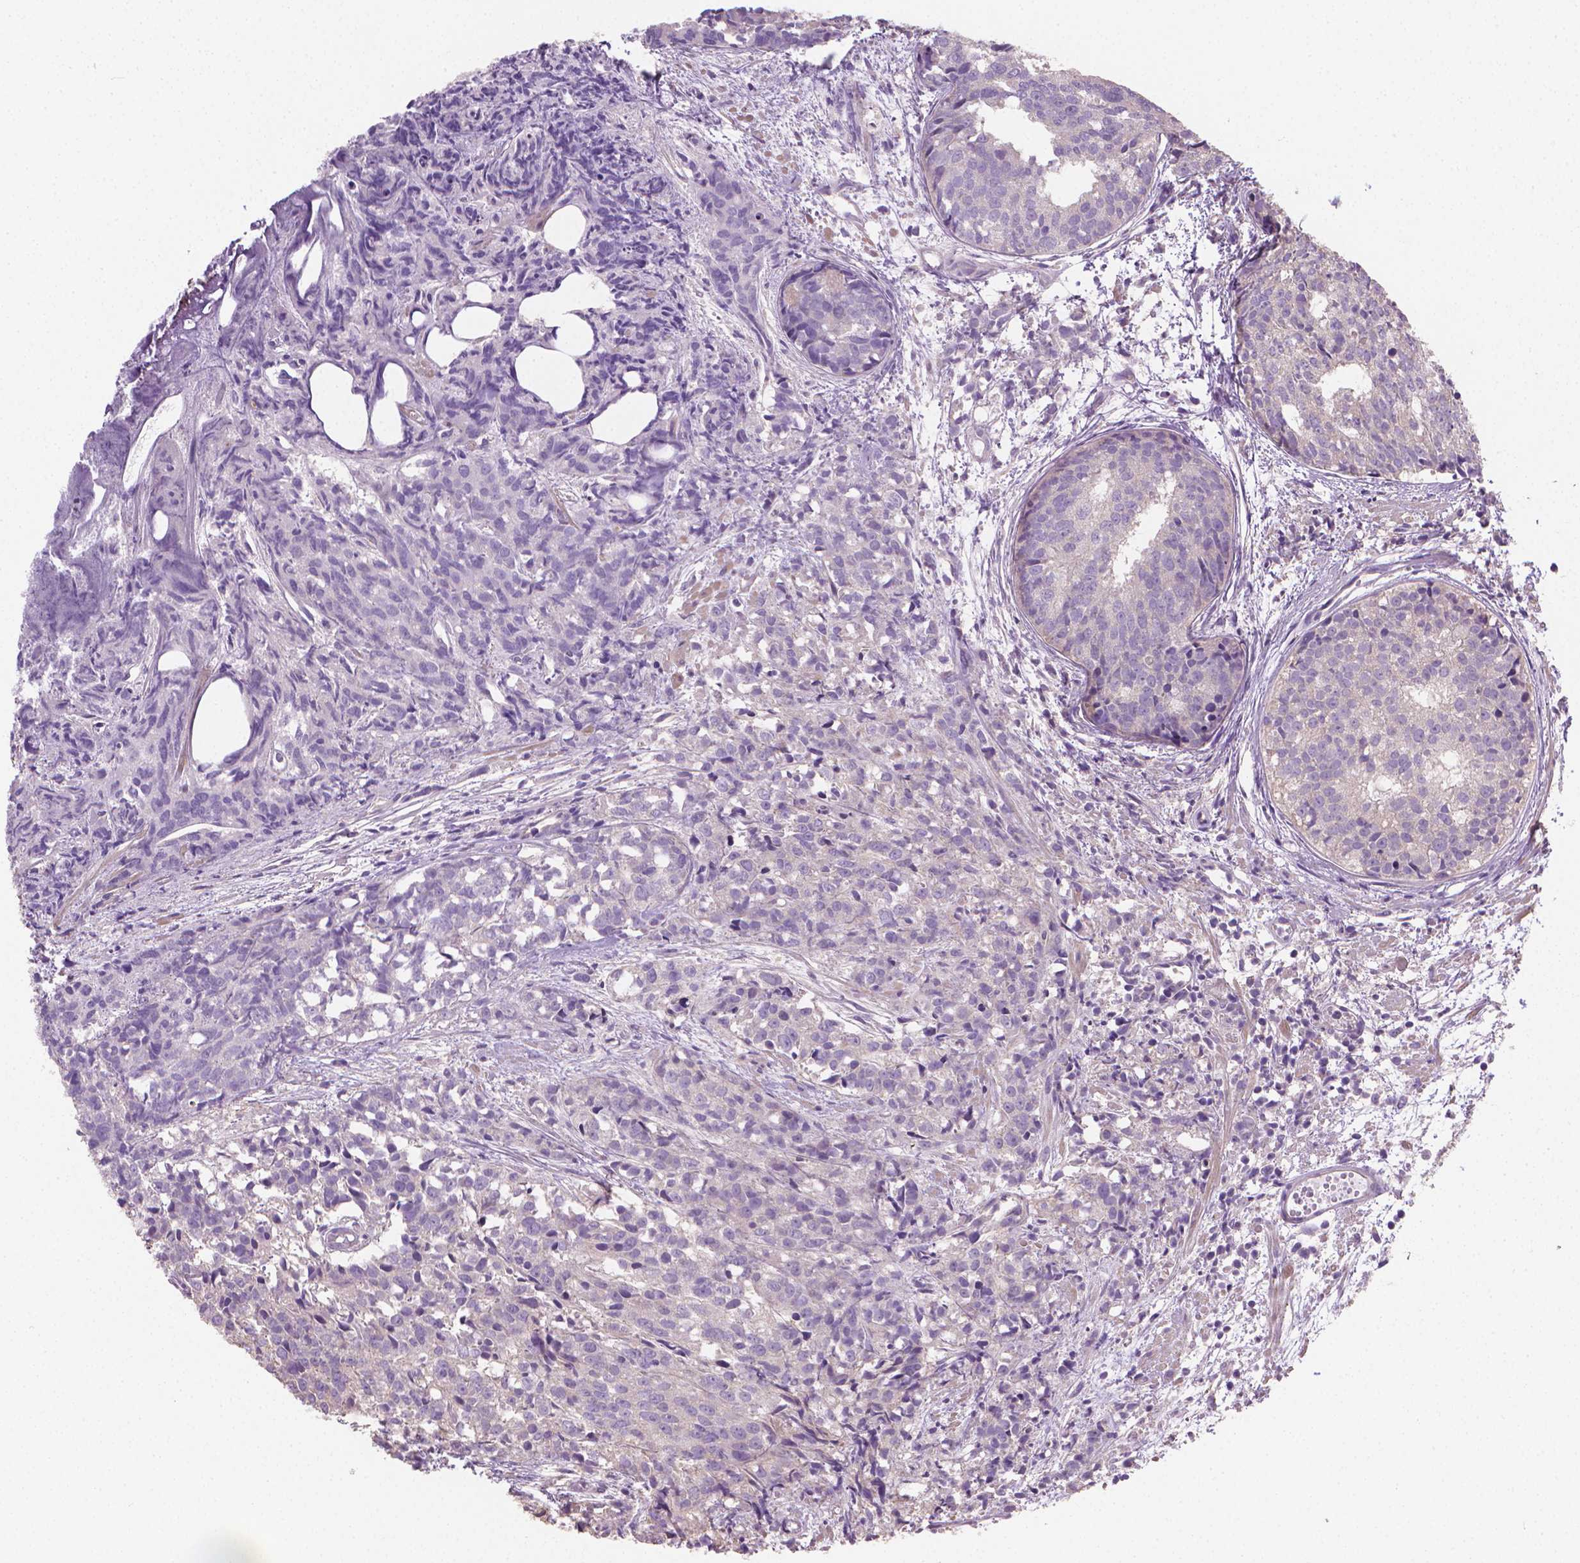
{"staining": {"intensity": "negative", "quantity": "none", "location": "none"}, "tissue": "prostate cancer", "cell_type": "Tumor cells", "image_type": "cancer", "snomed": [{"axis": "morphology", "description": "Adenocarcinoma, High grade"}, {"axis": "topography", "description": "Prostate"}], "caption": "A high-resolution micrograph shows immunohistochemistry staining of adenocarcinoma (high-grade) (prostate), which demonstrates no significant positivity in tumor cells.", "gene": "CATIP", "patient": {"sex": "male", "age": 58}}